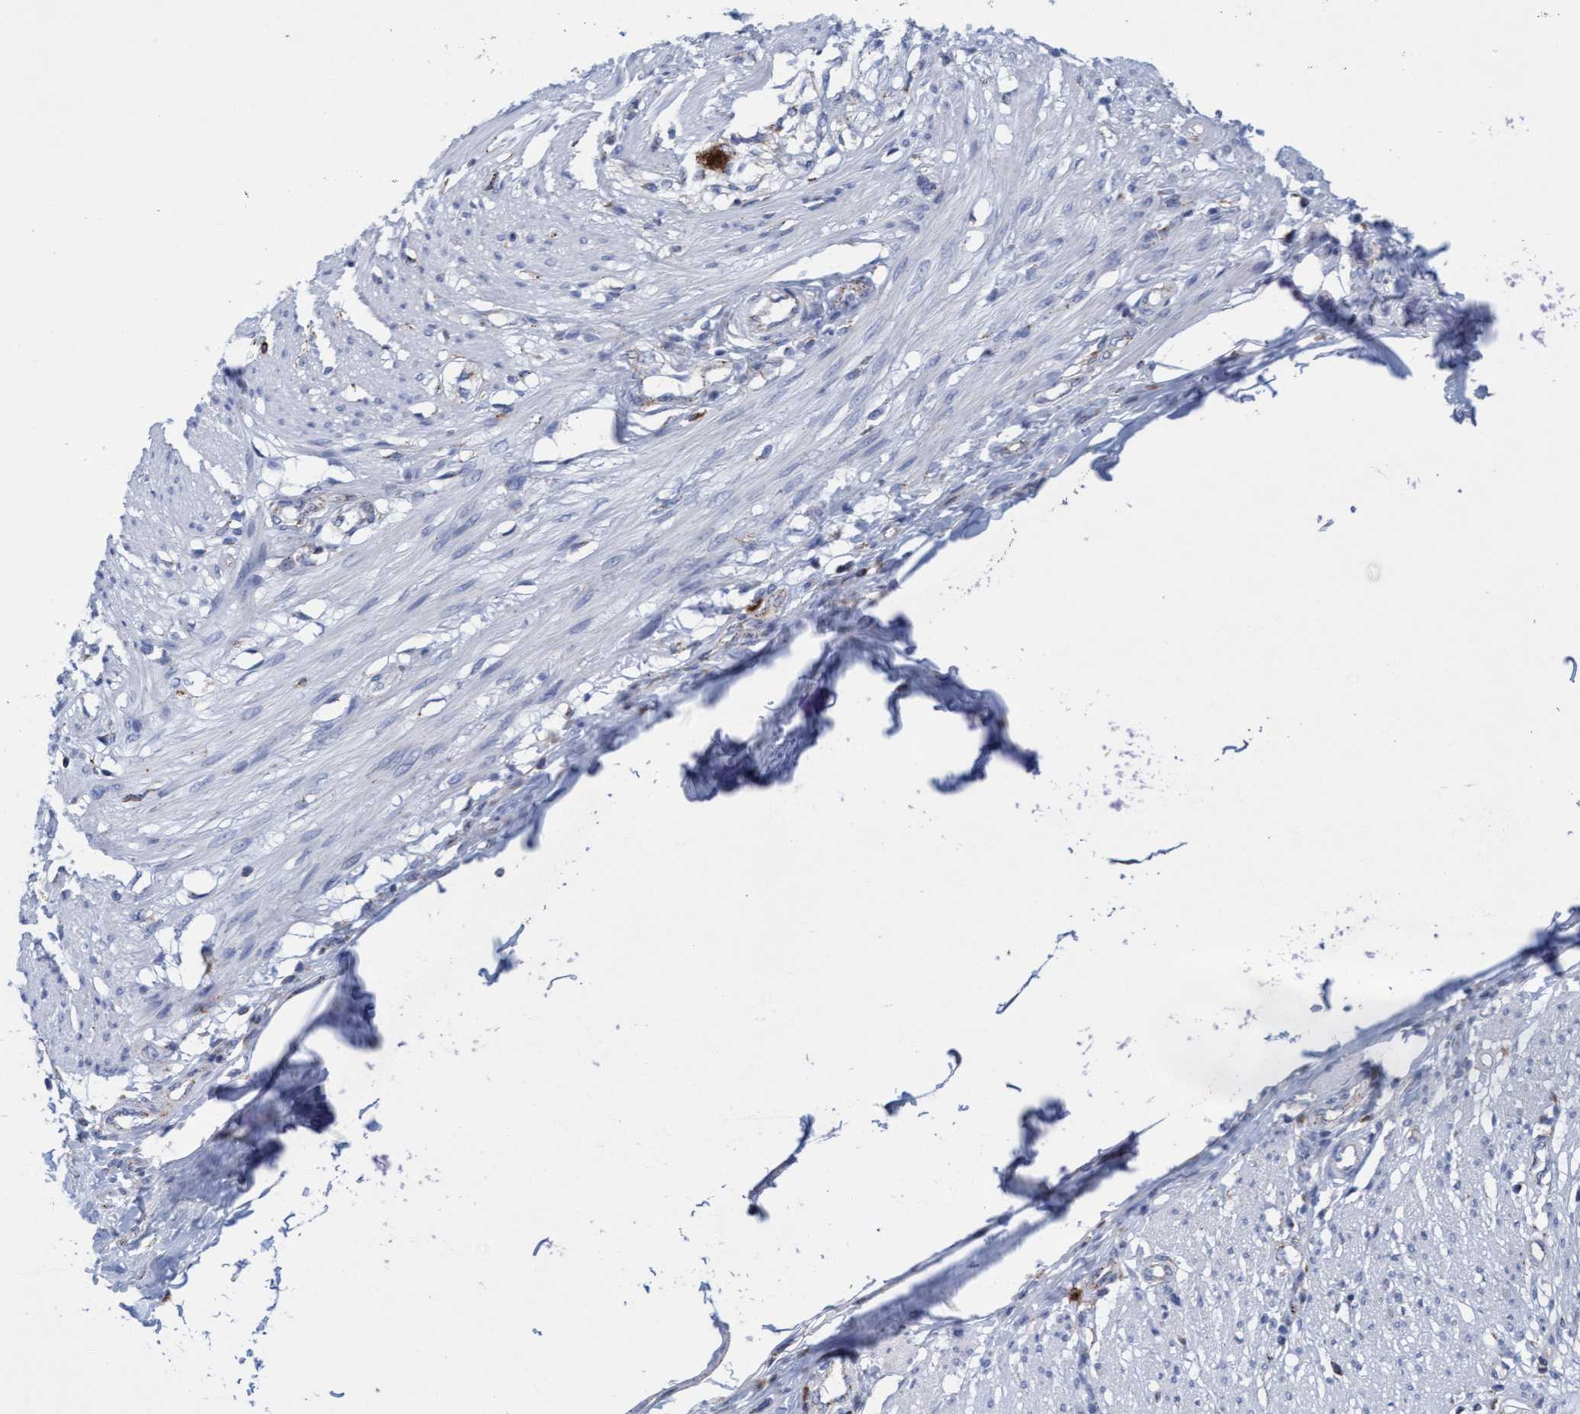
{"staining": {"intensity": "negative", "quantity": "none", "location": "none"}, "tissue": "smooth muscle", "cell_type": "Smooth muscle cells", "image_type": "normal", "snomed": [{"axis": "morphology", "description": "Normal tissue, NOS"}, {"axis": "morphology", "description": "Adenocarcinoma, NOS"}, {"axis": "topography", "description": "Colon"}, {"axis": "topography", "description": "Peripheral nerve tissue"}], "caption": "Protein analysis of benign smooth muscle shows no significant positivity in smooth muscle cells.", "gene": "SGSH", "patient": {"sex": "male", "age": 14}}